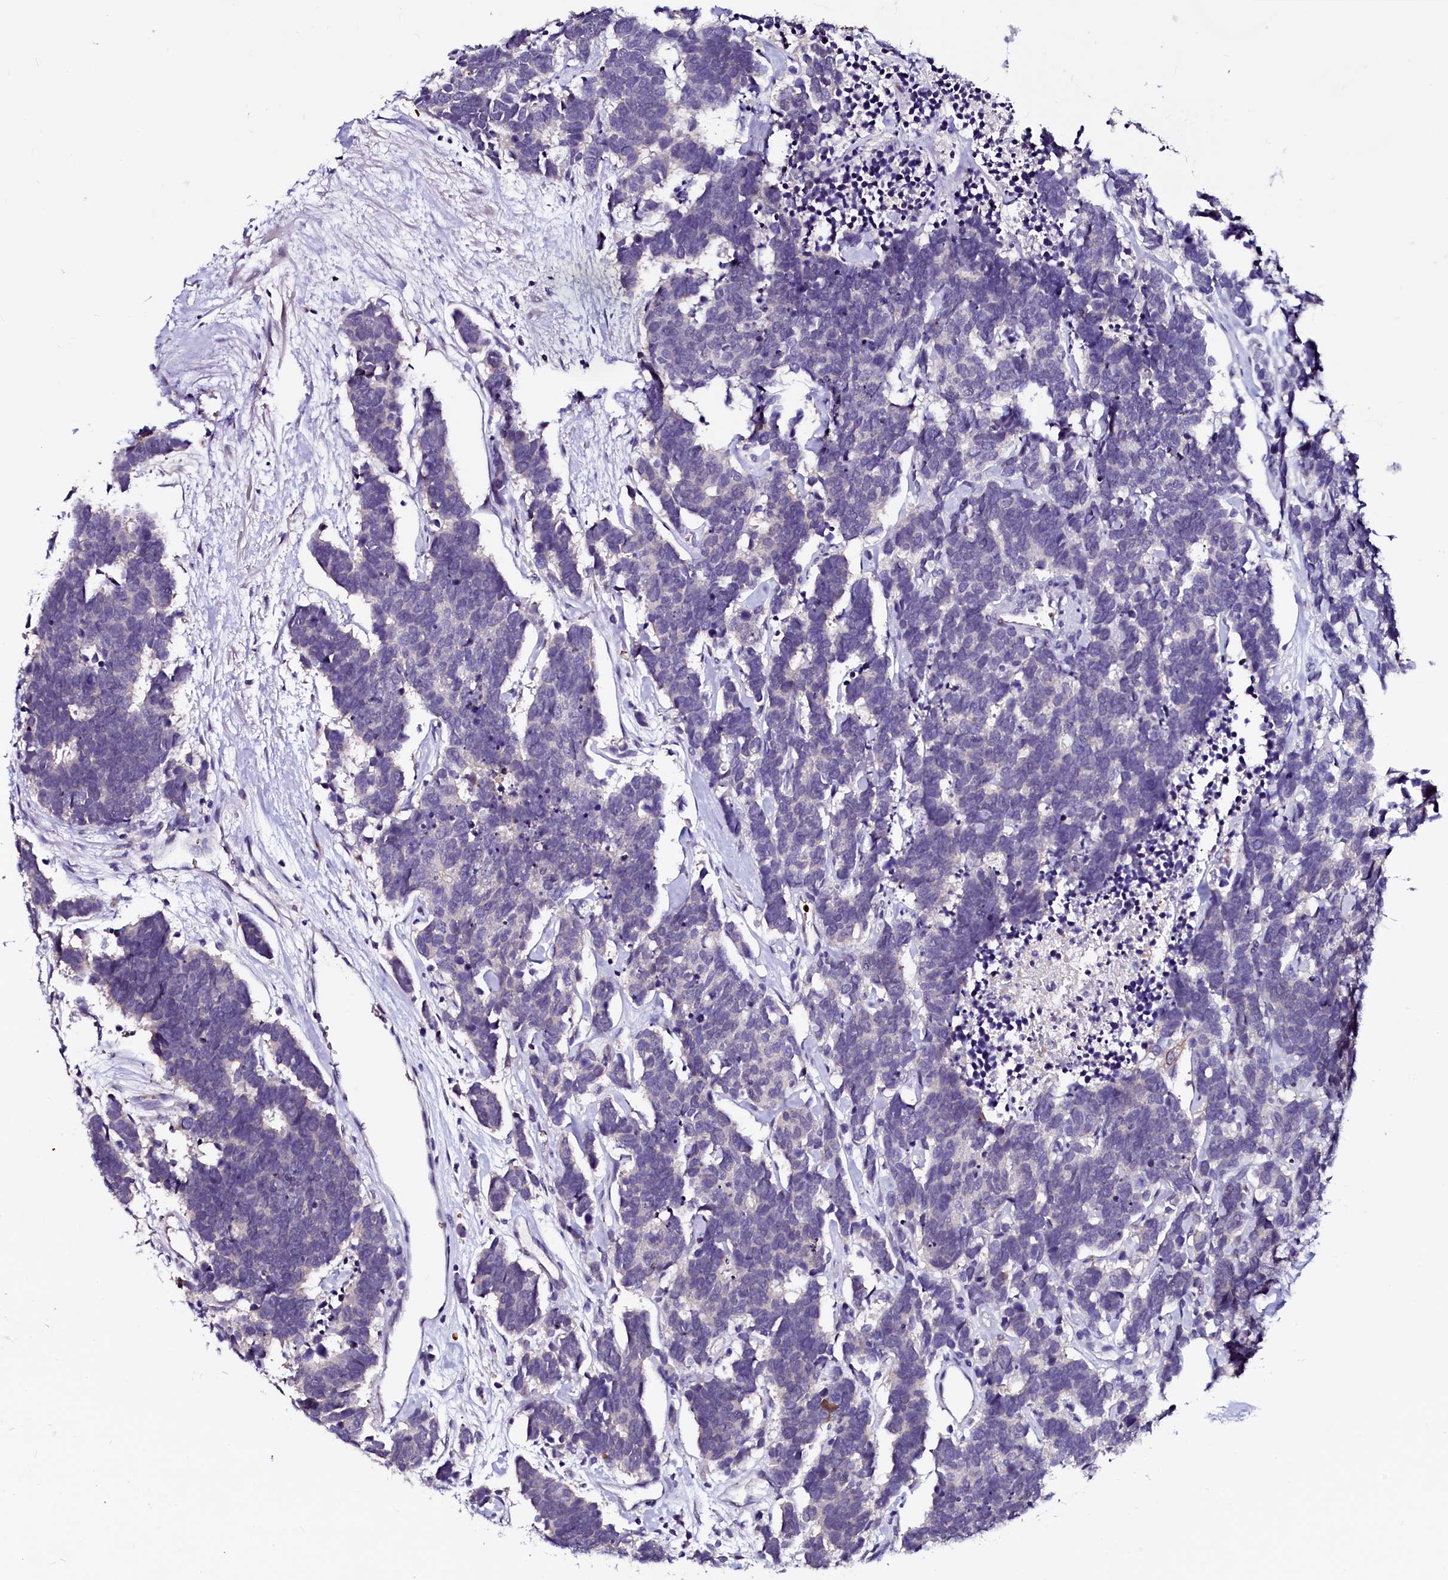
{"staining": {"intensity": "negative", "quantity": "none", "location": "none"}, "tissue": "carcinoid", "cell_type": "Tumor cells", "image_type": "cancer", "snomed": [{"axis": "morphology", "description": "Carcinoma, NOS"}, {"axis": "morphology", "description": "Carcinoid, malignant, NOS"}, {"axis": "topography", "description": "Urinary bladder"}], "caption": "The immunohistochemistry (IHC) photomicrograph has no significant staining in tumor cells of carcinoid tissue.", "gene": "CTDSPL2", "patient": {"sex": "male", "age": 57}}